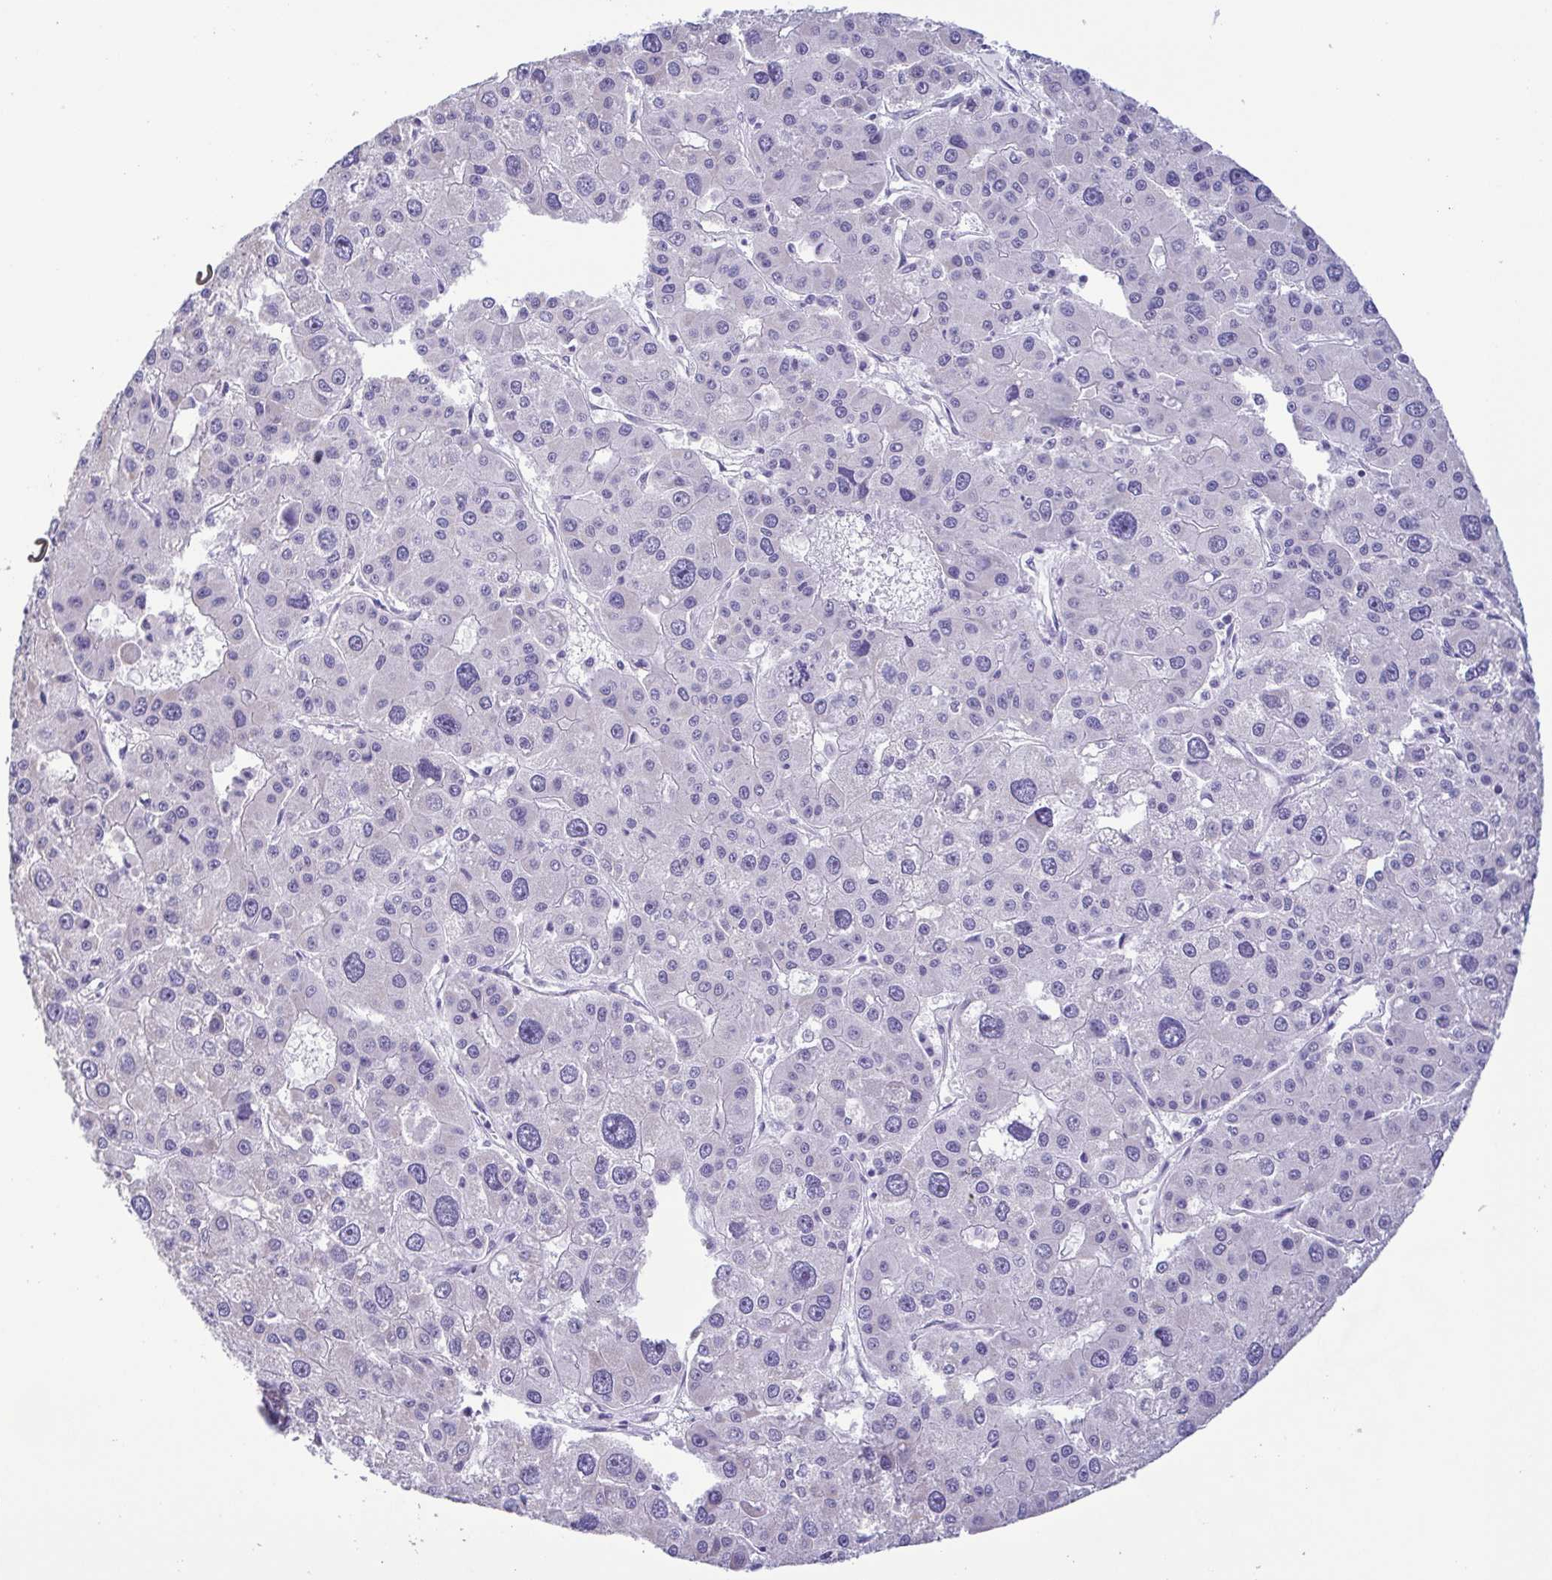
{"staining": {"intensity": "negative", "quantity": "none", "location": "none"}, "tissue": "liver cancer", "cell_type": "Tumor cells", "image_type": "cancer", "snomed": [{"axis": "morphology", "description": "Carcinoma, Hepatocellular, NOS"}, {"axis": "topography", "description": "Liver"}], "caption": "Immunohistochemistry of human liver cancer (hepatocellular carcinoma) exhibits no positivity in tumor cells.", "gene": "MYL7", "patient": {"sex": "male", "age": 73}}